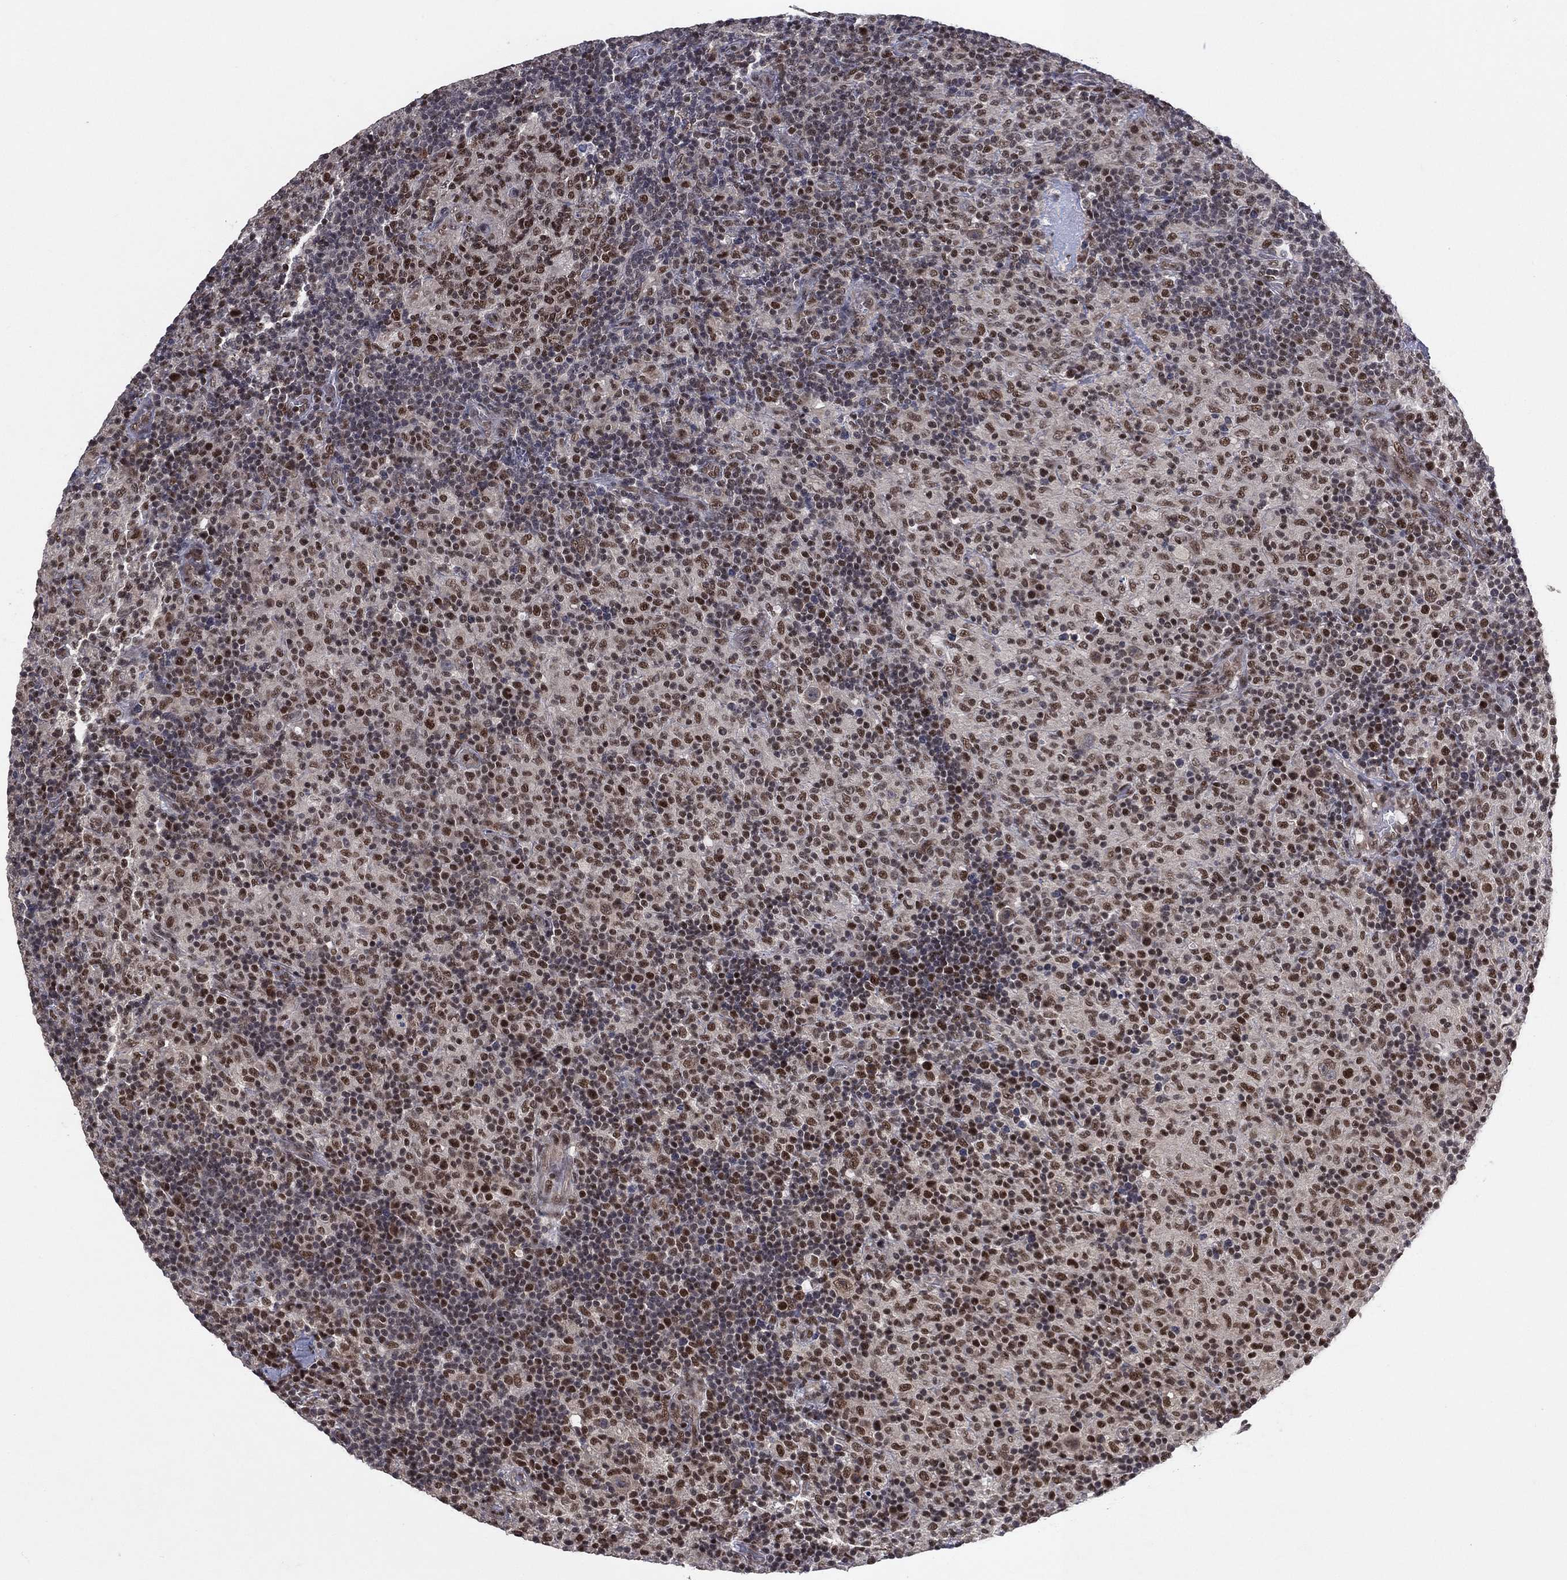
{"staining": {"intensity": "moderate", "quantity": "25%-75%", "location": "nuclear"}, "tissue": "lymphoma", "cell_type": "Tumor cells", "image_type": "cancer", "snomed": [{"axis": "morphology", "description": "Hodgkin's disease, NOS"}, {"axis": "topography", "description": "Lymph node"}], "caption": "Approximately 25%-75% of tumor cells in lymphoma reveal moderate nuclear protein positivity as visualized by brown immunohistochemical staining.", "gene": "DGCR8", "patient": {"sex": "male", "age": 70}}